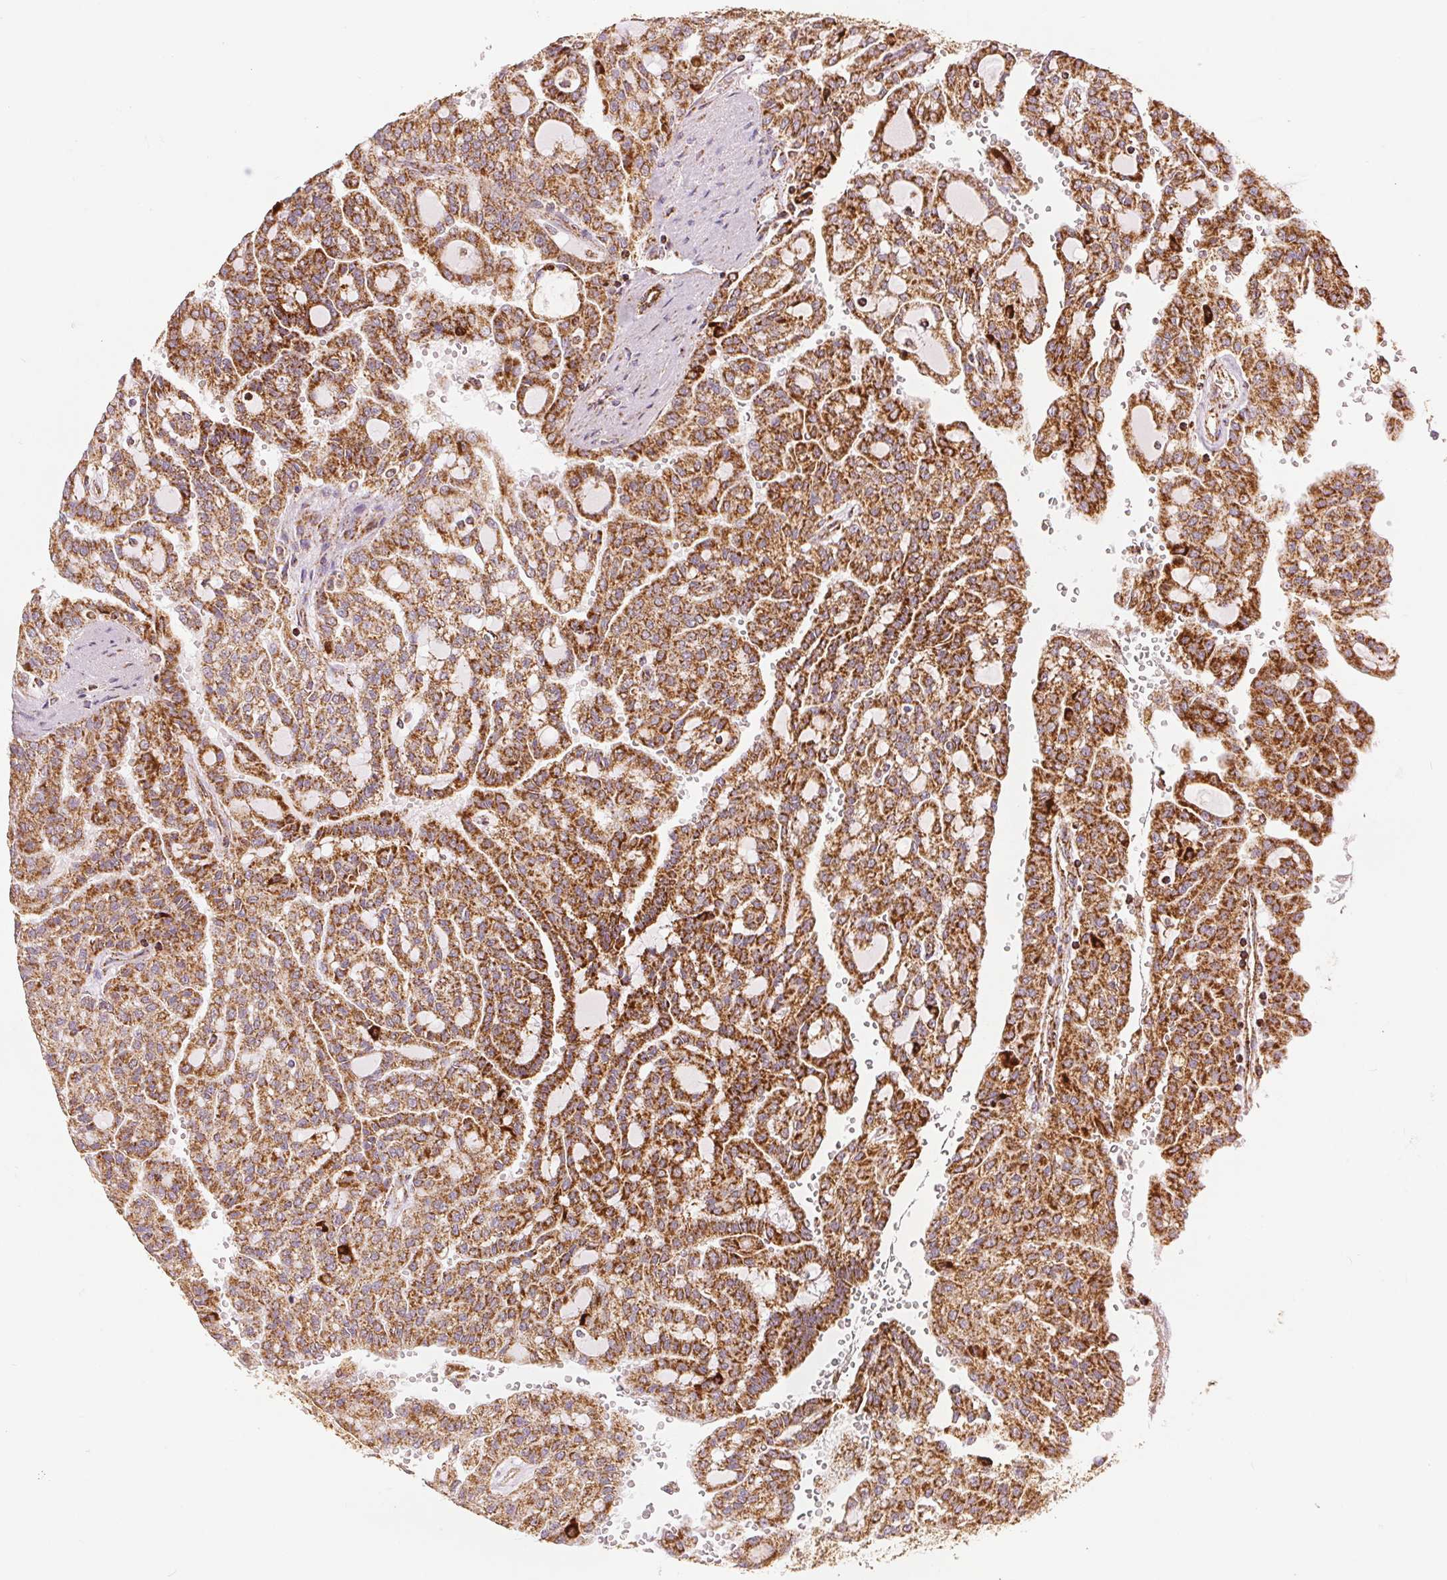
{"staining": {"intensity": "strong", "quantity": ">75%", "location": "cytoplasmic/membranous"}, "tissue": "renal cancer", "cell_type": "Tumor cells", "image_type": "cancer", "snomed": [{"axis": "morphology", "description": "Adenocarcinoma, NOS"}, {"axis": "topography", "description": "Kidney"}], "caption": "Immunohistochemistry staining of renal cancer (adenocarcinoma), which shows high levels of strong cytoplasmic/membranous staining in approximately >75% of tumor cells indicating strong cytoplasmic/membranous protein staining. The staining was performed using DAB (3,3'-diaminobenzidine) (brown) for protein detection and nuclei were counterstained in hematoxylin (blue).", "gene": "SDHB", "patient": {"sex": "male", "age": 63}}